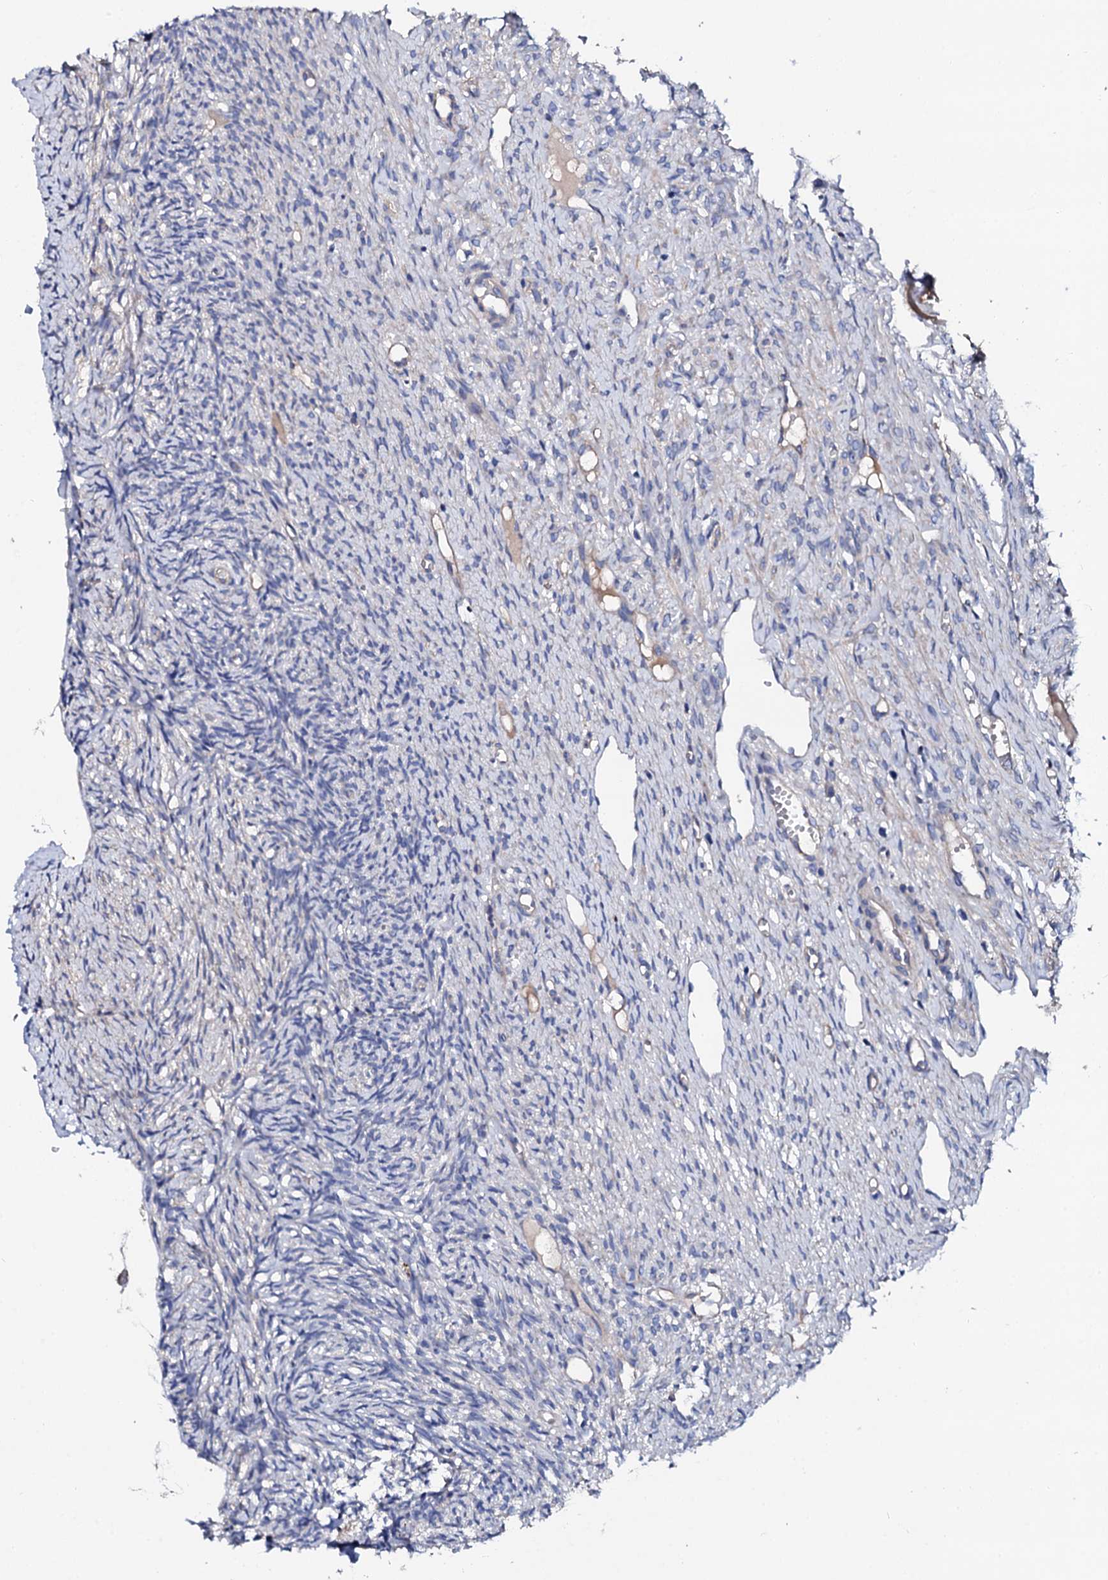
{"staining": {"intensity": "negative", "quantity": "none", "location": "none"}, "tissue": "ovary", "cell_type": "Ovarian stroma cells", "image_type": "normal", "snomed": [{"axis": "morphology", "description": "Normal tissue, NOS"}, {"axis": "topography", "description": "Ovary"}], "caption": "This is a photomicrograph of IHC staining of benign ovary, which shows no staining in ovarian stroma cells.", "gene": "KLHL32", "patient": {"sex": "female", "age": 51}}